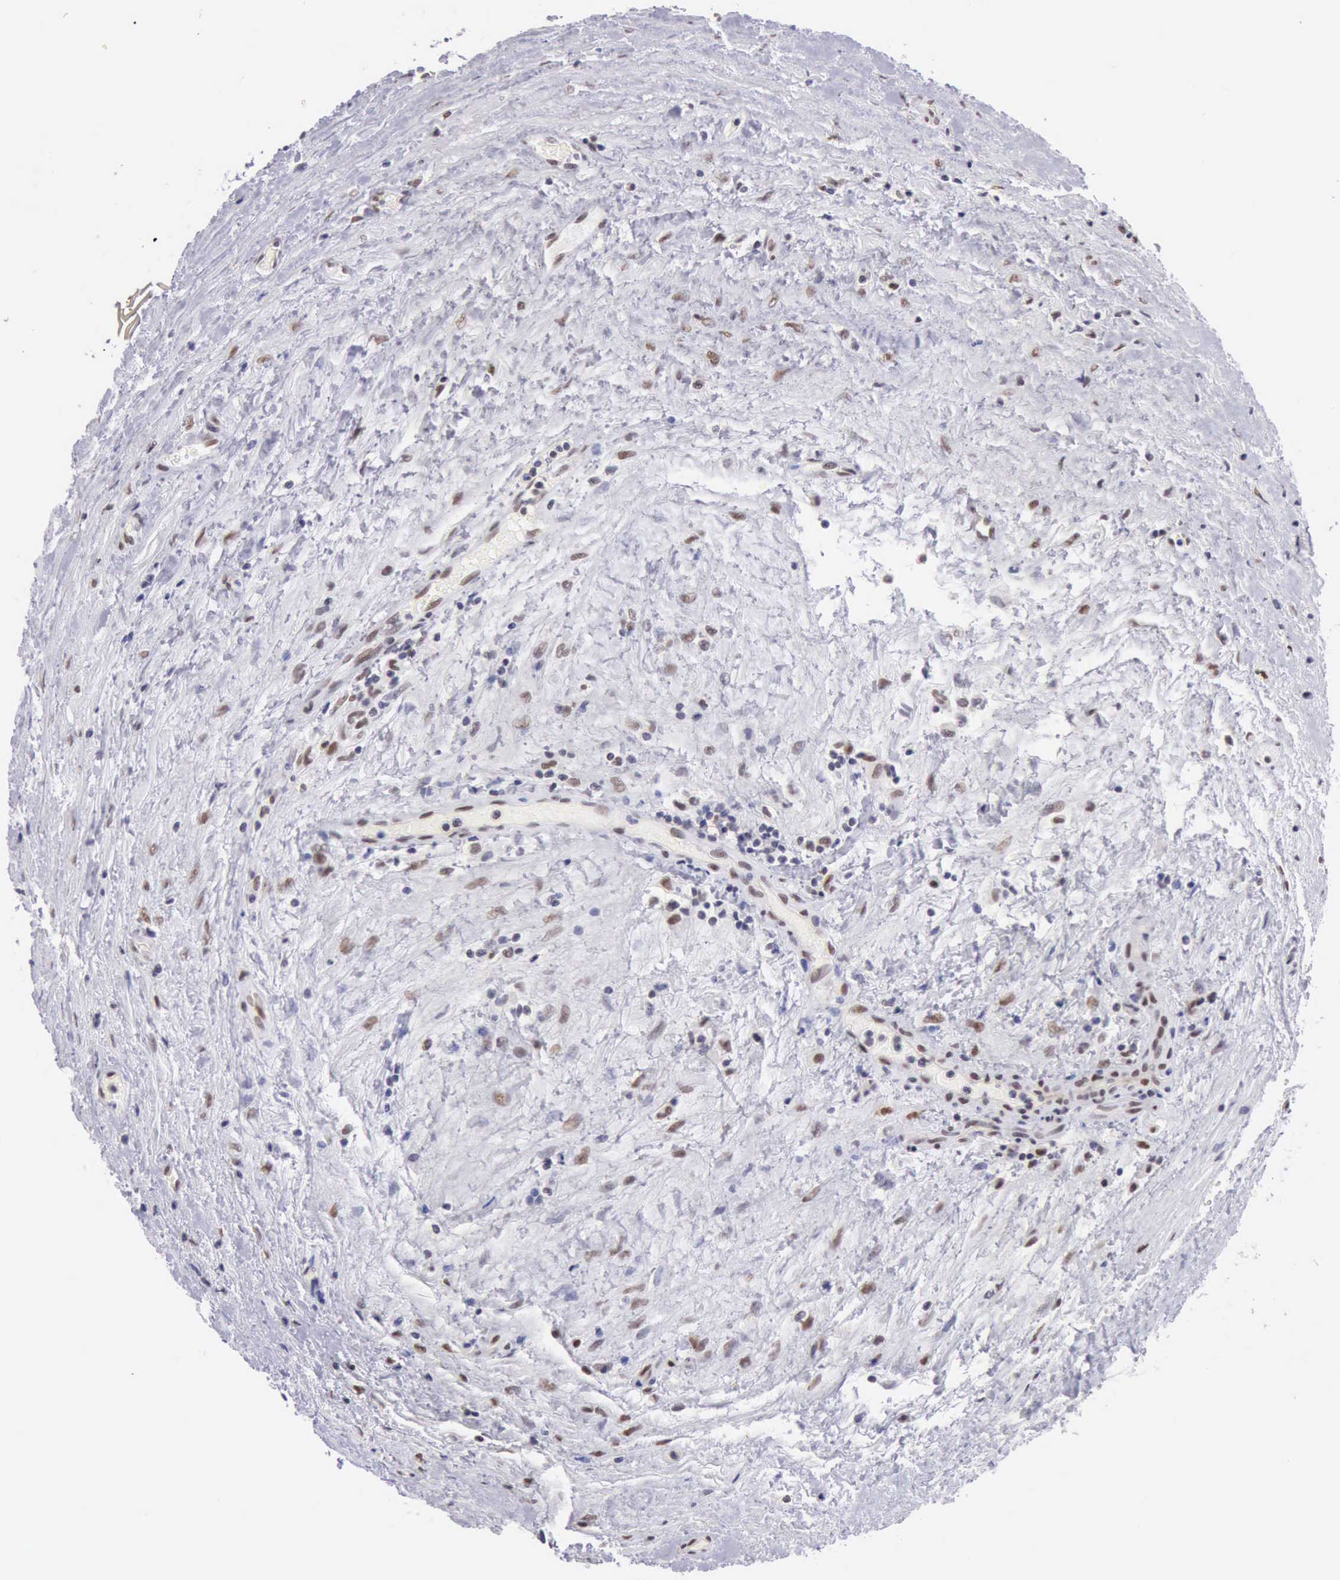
{"staining": {"intensity": "moderate", "quantity": "25%-75%", "location": "nuclear"}, "tissue": "testis cancer", "cell_type": "Tumor cells", "image_type": "cancer", "snomed": [{"axis": "morphology", "description": "Seminoma, NOS"}, {"axis": "topography", "description": "Testis"}], "caption": "Testis seminoma tissue reveals moderate nuclear staining in about 25%-75% of tumor cells, visualized by immunohistochemistry.", "gene": "ERCC4", "patient": {"sex": "male", "age": 43}}